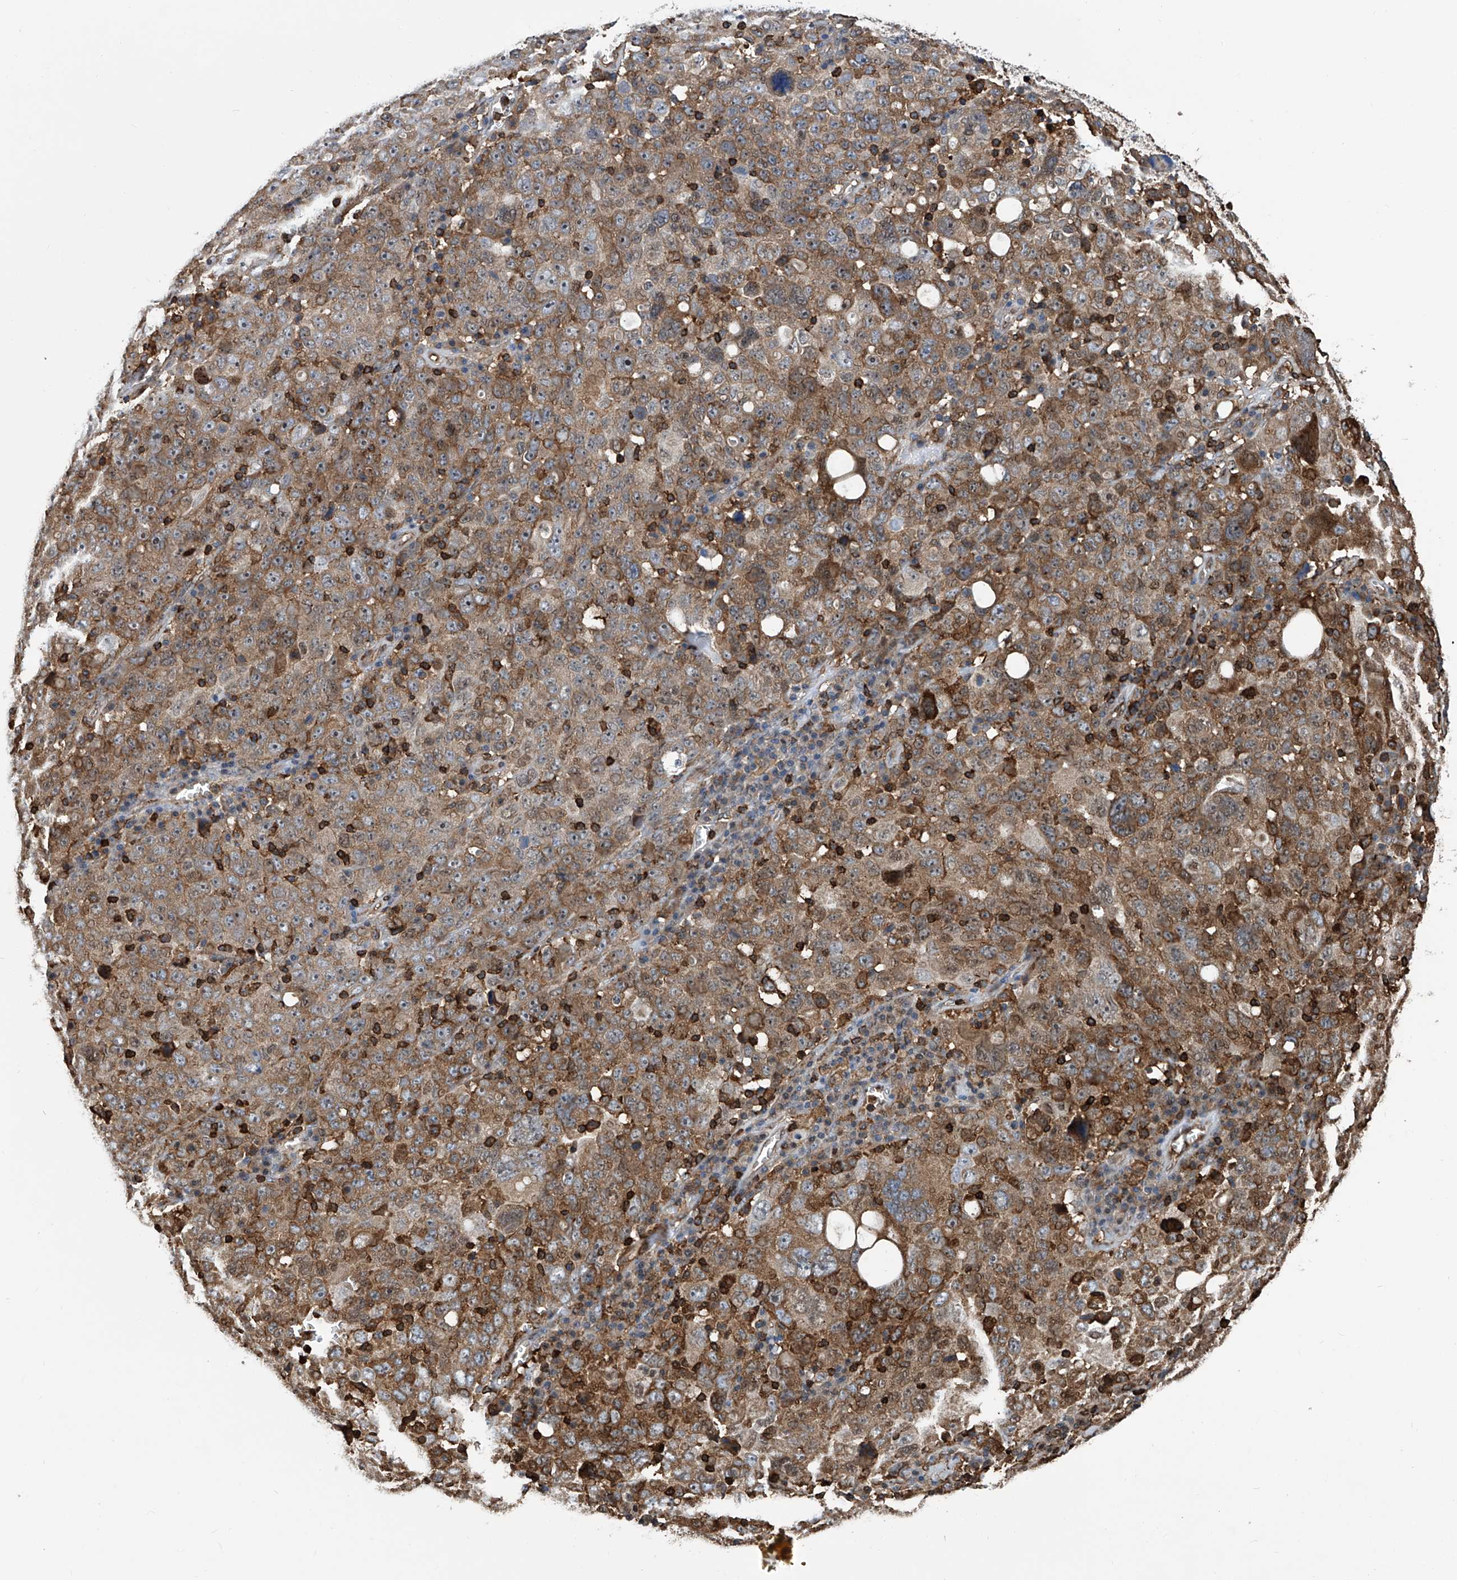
{"staining": {"intensity": "moderate", "quantity": ">75%", "location": "cytoplasmic/membranous"}, "tissue": "ovarian cancer", "cell_type": "Tumor cells", "image_type": "cancer", "snomed": [{"axis": "morphology", "description": "Carcinoma, endometroid"}, {"axis": "topography", "description": "Ovary"}], "caption": "Immunohistochemistry photomicrograph of neoplastic tissue: human ovarian cancer (endometroid carcinoma) stained using immunohistochemistry (IHC) shows medium levels of moderate protein expression localized specifically in the cytoplasmic/membranous of tumor cells, appearing as a cytoplasmic/membranous brown color.", "gene": "ZNF484", "patient": {"sex": "female", "age": 62}}